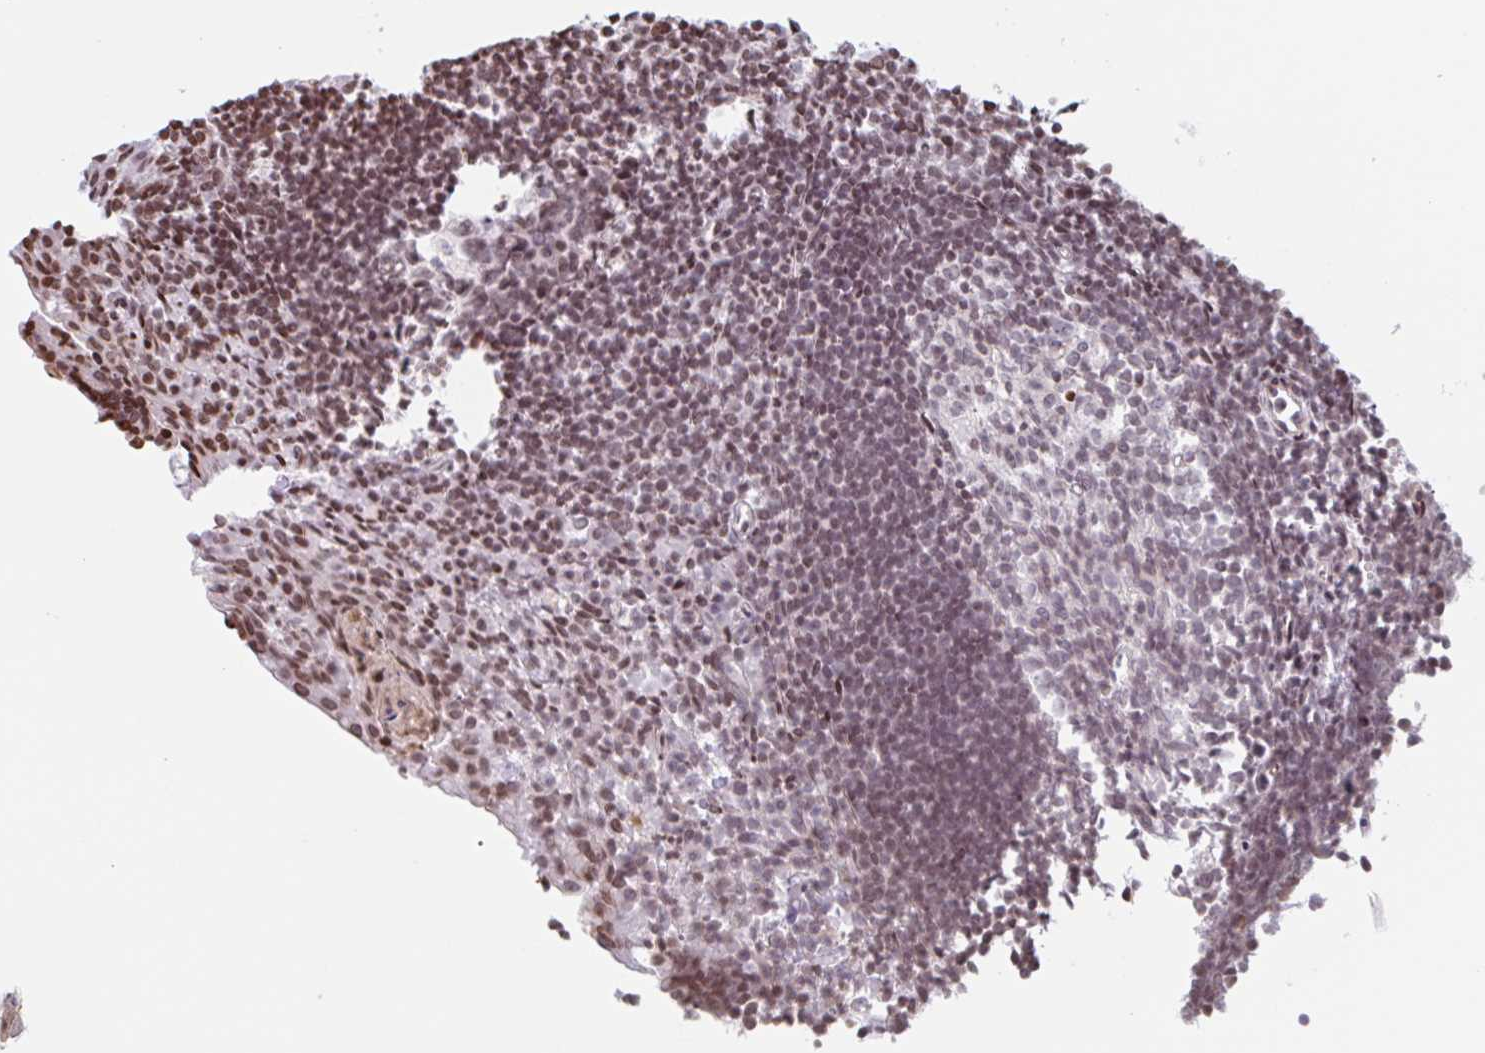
{"staining": {"intensity": "weak", "quantity": "25%-75%", "location": "nuclear"}, "tissue": "tonsil", "cell_type": "Germinal center cells", "image_type": "normal", "snomed": [{"axis": "morphology", "description": "Normal tissue, NOS"}, {"axis": "topography", "description": "Tonsil"}], "caption": "Germinal center cells exhibit weak nuclear staining in about 25%-75% of cells in benign tonsil.", "gene": "NOL6", "patient": {"sex": "female", "age": 10}}